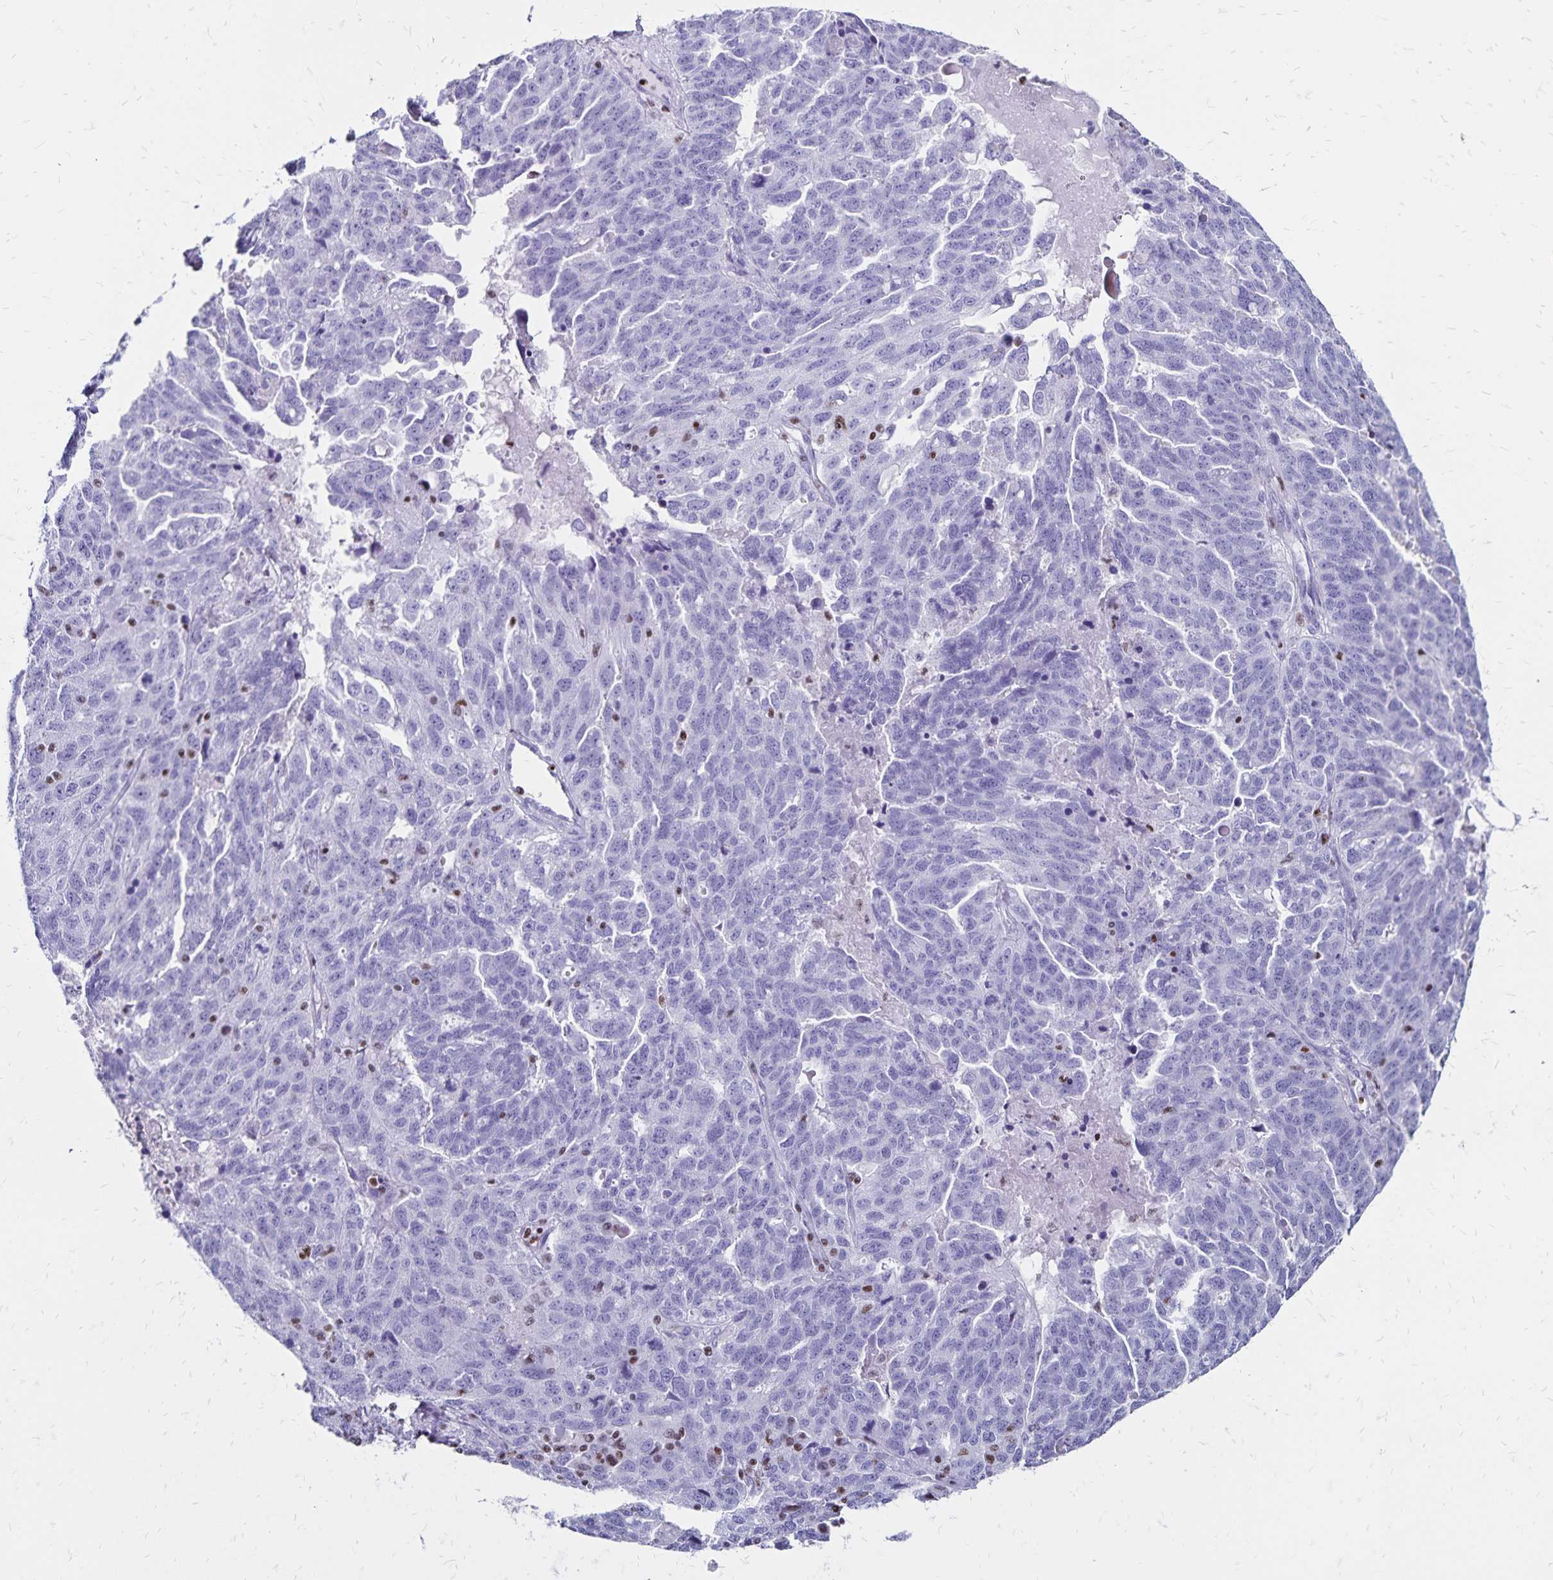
{"staining": {"intensity": "negative", "quantity": "none", "location": "none"}, "tissue": "ovarian cancer", "cell_type": "Tumor cells", "image_type": "cancer", "snomed": [{"axis": "morphology", "description": "Cystadenocarcinoma, serous, NOS"}, {"axis": "topography", "description": "Ovary"}], "caption": "An immunohistochemistry photomicrograph of ovarian cancer (serous cystadenocarcinoma) is shown. There is no staining in tumor cells of ovarian cancer (serous cystadenocarcinoma).", "gene": "IKZF1", "patient": {"sex": "female", "age": 71}}